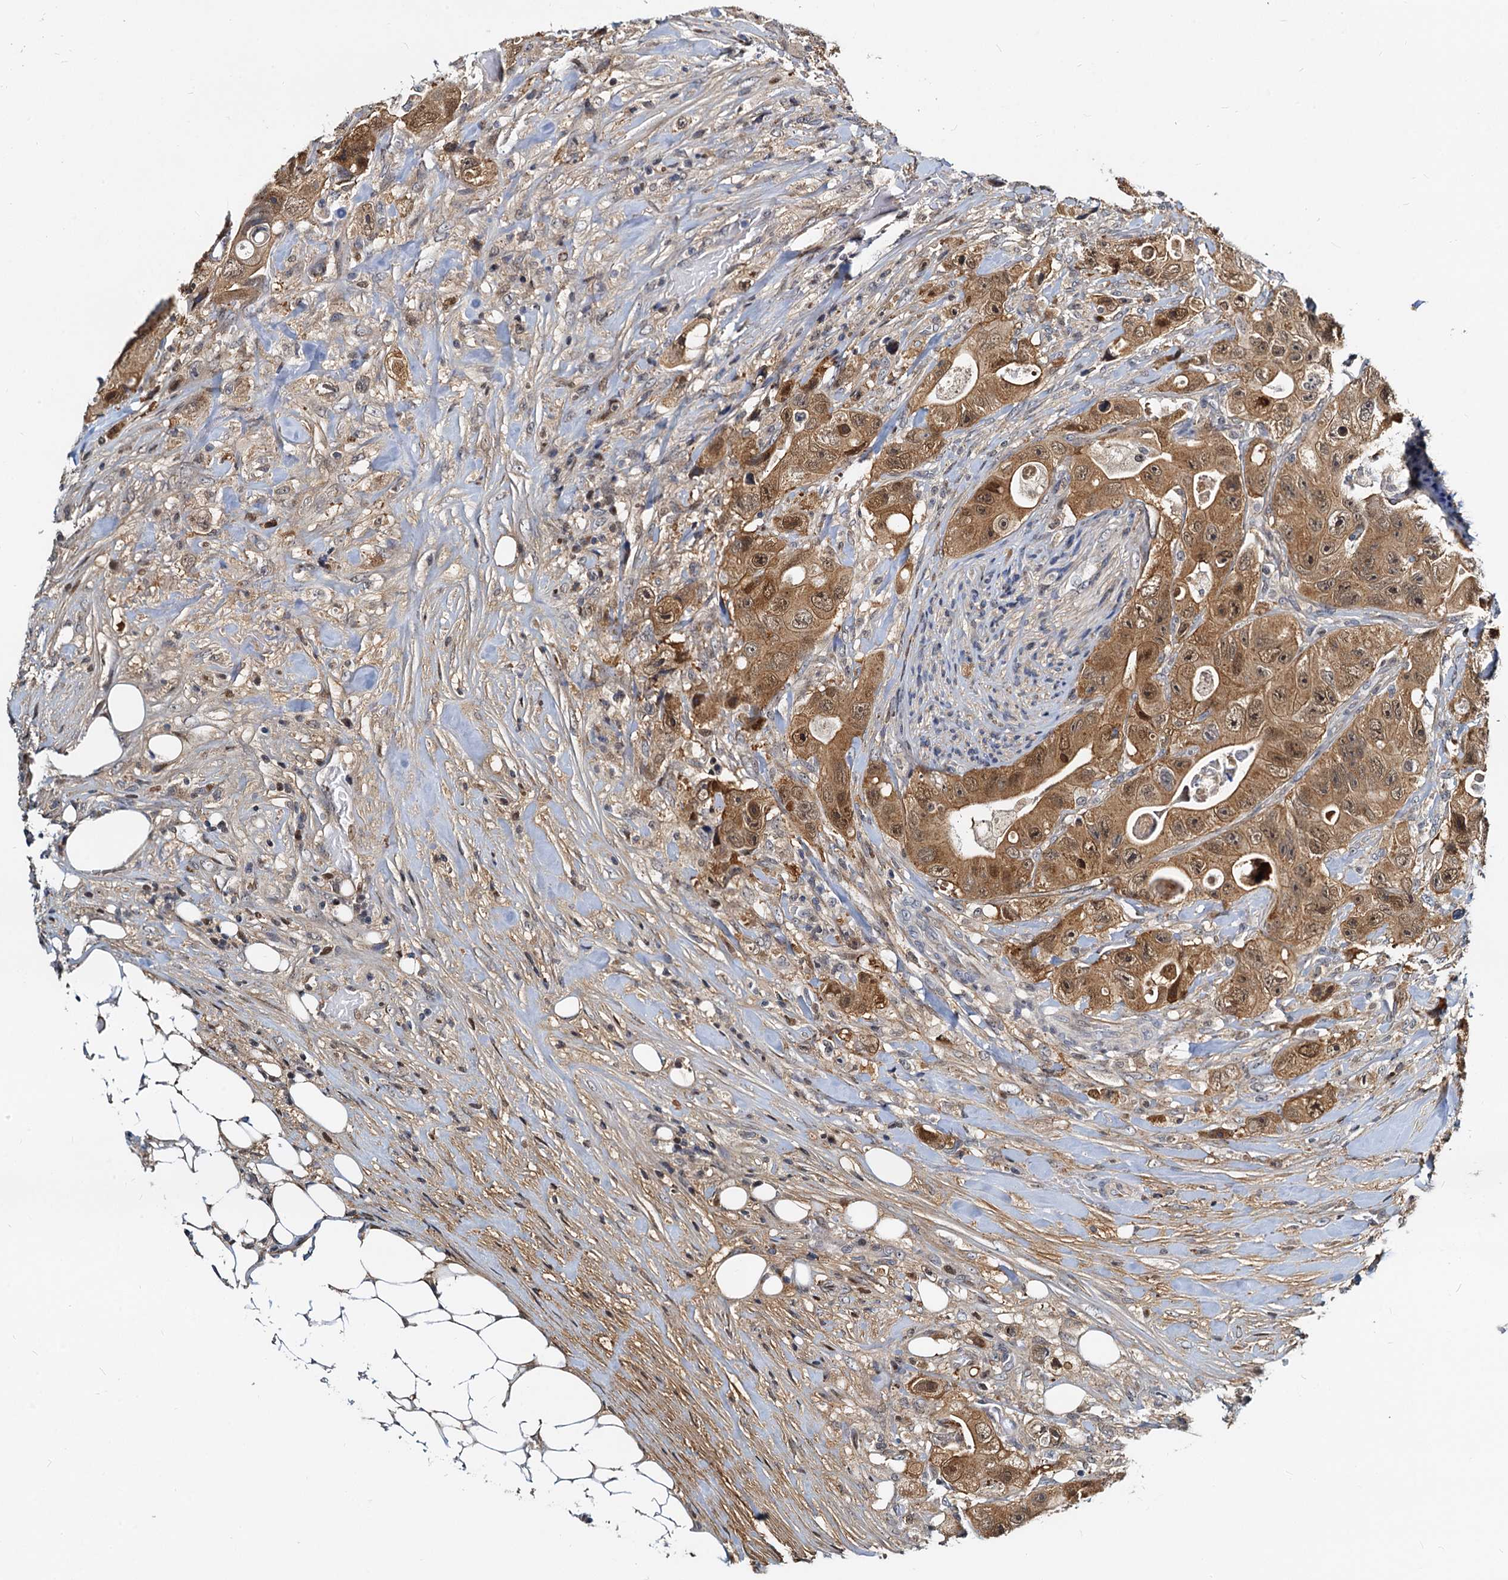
{"staining": {"intensity": "moderate", "quantity": ">75%", "location": "cytoplasmic/membranous,nuclear"}, "tissue": "colorectal cancer", "cell_type": "Tumor cells", "image_type": "cancer", "snomed": [{"axis": "morphology", "description": "Adenocarcinoma, NOS"}, {"axis": "topography", "description": "Colon"}], "caption": "The photomicrograph demonstrates staining of colorectal adenocarcinoma, revealing moderate cytoplasmic/membranous and nuclear protein staining (brown color) within tumor cells.", "gene": "PTGES3", "patient": {"sex": "female", "age": 46}}